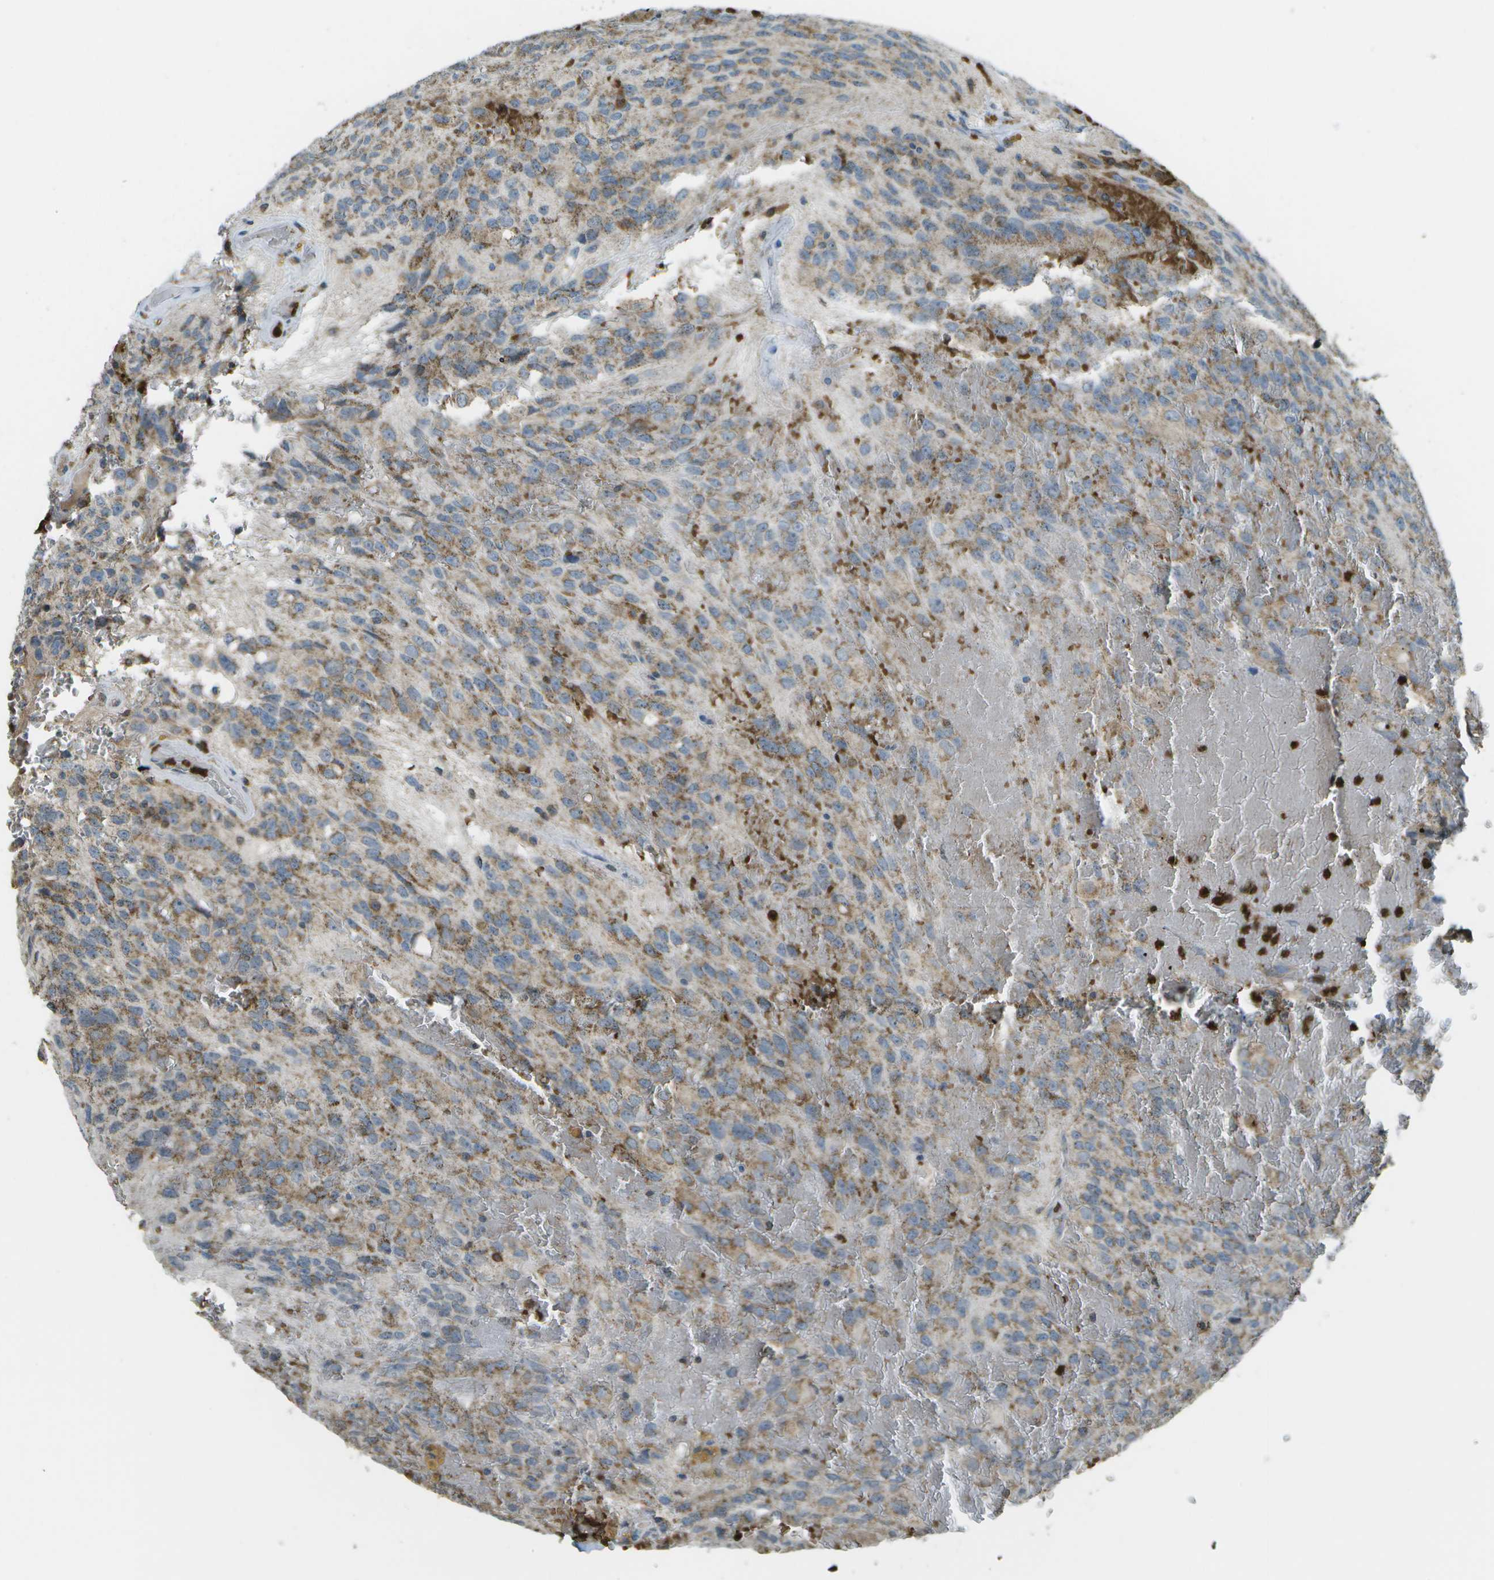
{"staining": {"intensity": "moderate", "quantity": ">75%", "location": "cytoplasmic/membranous"}, "tissue": "glioma", "cell_type": "Tumor cells", "image_type": "cancer", "snomed": [{"axis": "morphology", "description": "Glioma, malignant, High grade"}, {"axis": "topography", "description": "Brain"}], "caption": "Protein staining of glioma tissue demonstrates moderate cytoplasmic/membranous staining in approximately >75% of tumor cells.", "gene": "CACHD1", "patient": {"sex": "male", "age": 32}}